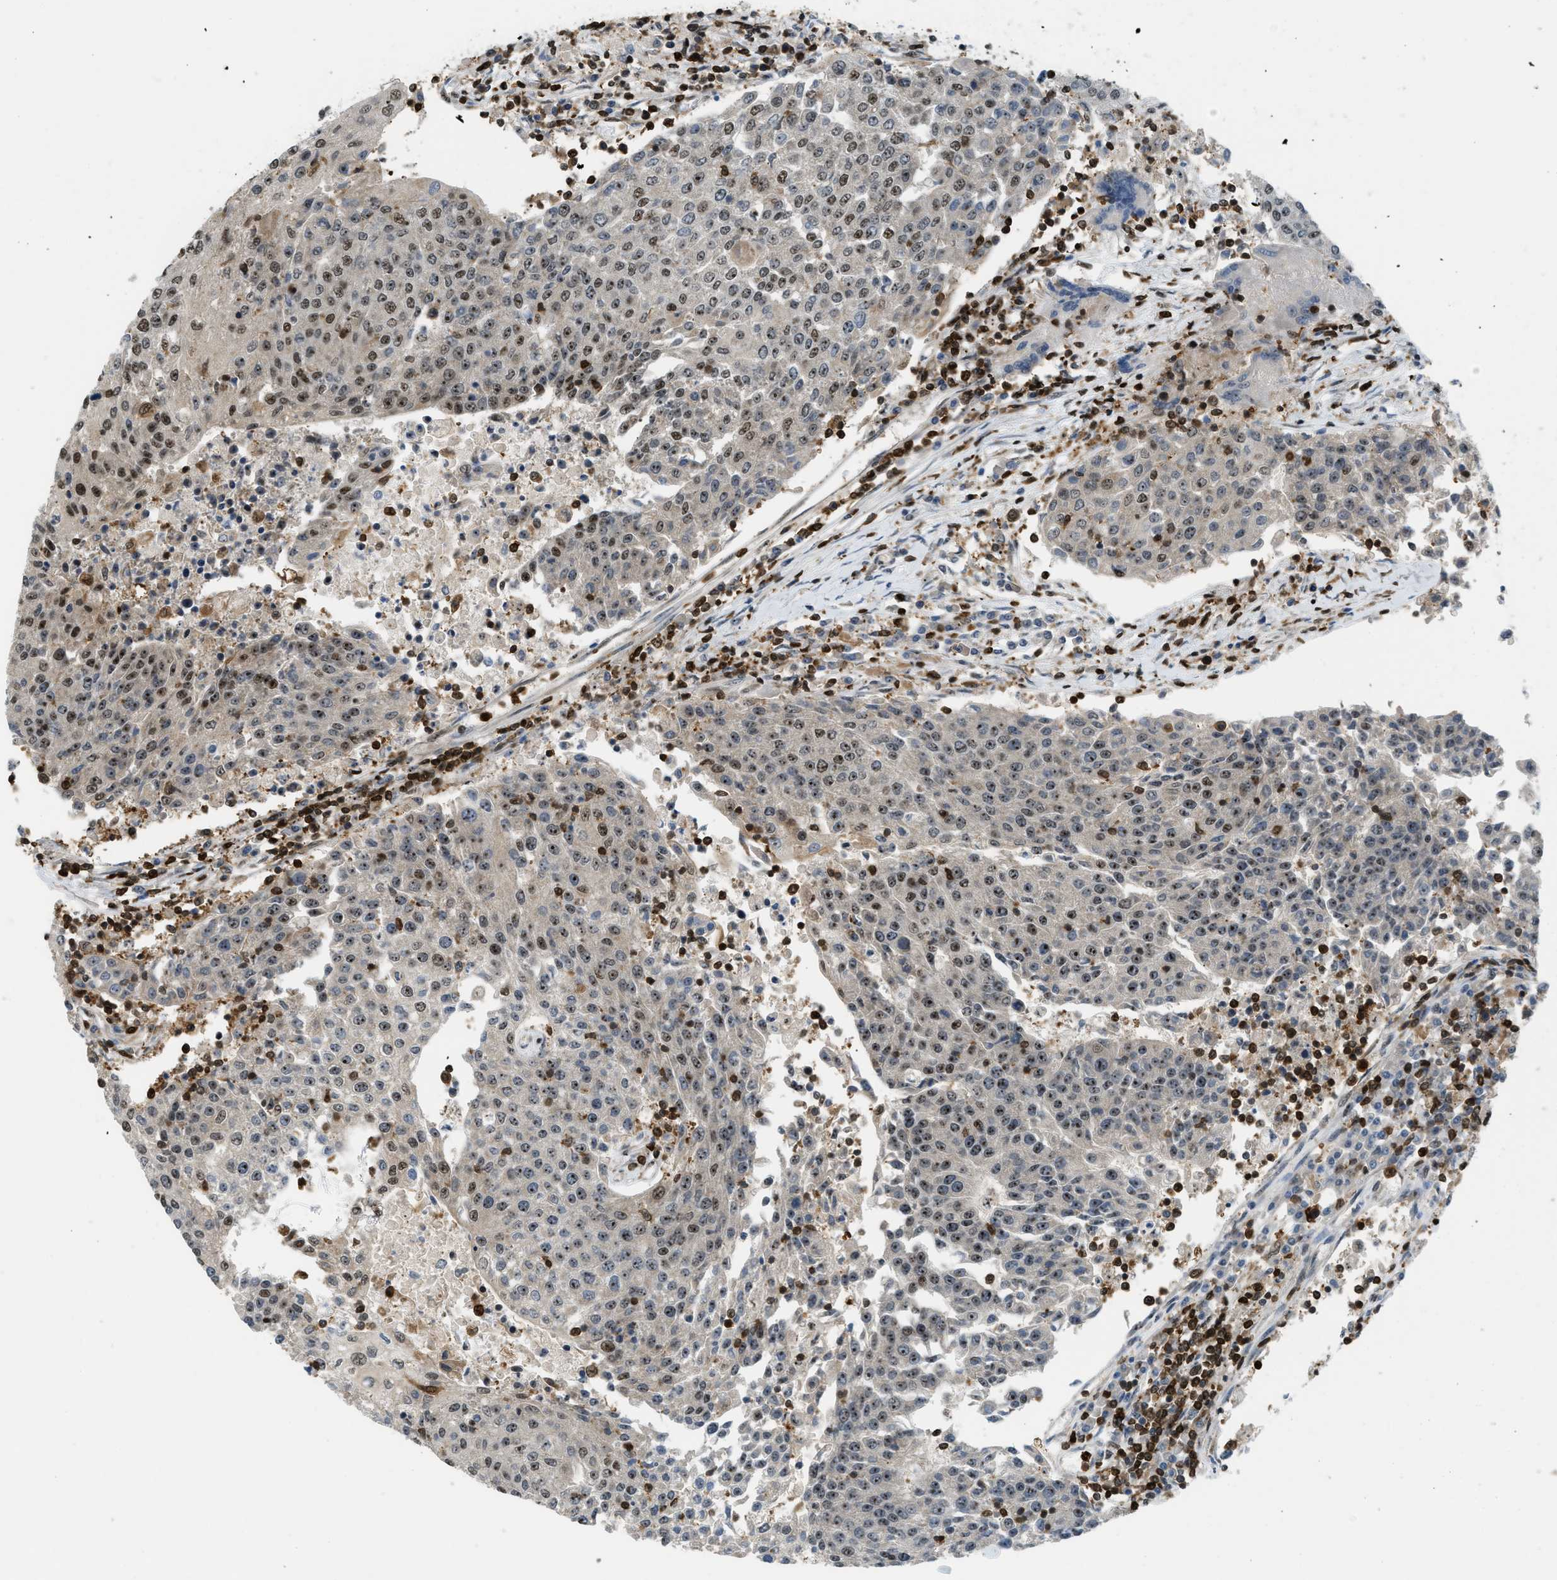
{"staining": {"intensity": "moderate", "quantity": ">75%", "location": "nuclear"}, "tissue": "urothelial cancer", "cell_type": "Tumor cells", "image_type": "cancer", "snomed": [{"axis": "morphology", "description": "Urothelial carcinoma, High grade"}, {"axis": "topography", "description": "Urinary bladder"}], "caption": "Immunohistochemistry (IHC) staining of urothelial cancer, which reveals medium levels of moderate nuclear positivity in about >75% of tumor cells indicating moderate nuclear protein expression. The staining was performed using DAB (3,3'-diaminobenzidine) (brown) for protein detection and nuclei were counterstained in hematoxylin (blue).", "gene": "E2F1", "patient": {"sex": "female", "age": 85}}